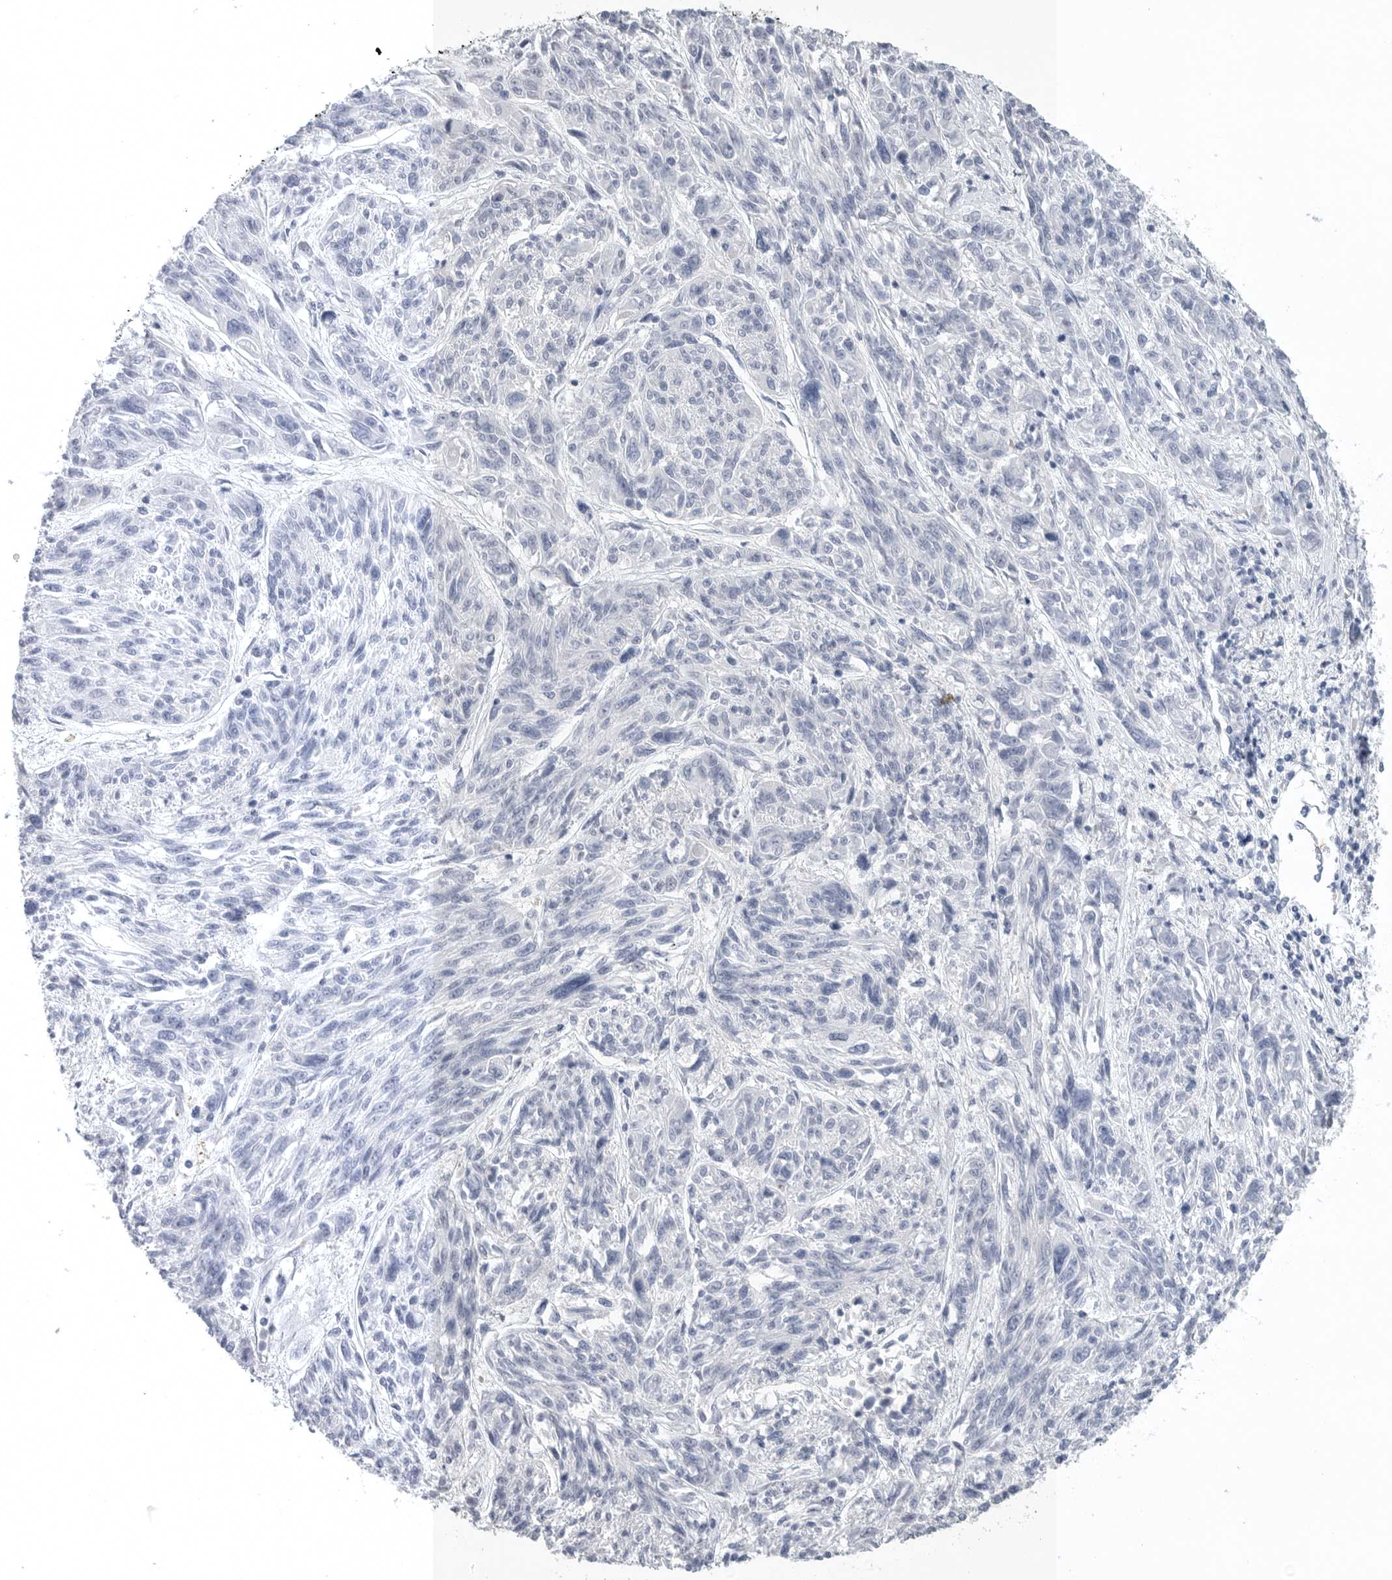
{"staining": {"intensity": "negative", "quantity": "none", "location": "none"}, "tissue": "melanoma", "cell_type": "Tumor cells", "image_type": "cancer", "snomed": [{"axis": "morphology", "description": "Malignant melanoma, NOS"}, {"axis": "topography", "description": "Skin"}], "caption": "This is an immunohistochemistry micrograph of malignant melanoma. There is no staining in tumor cells.", "gene": "TIMP1", "patient": {"sex": "male", "age": 53}}